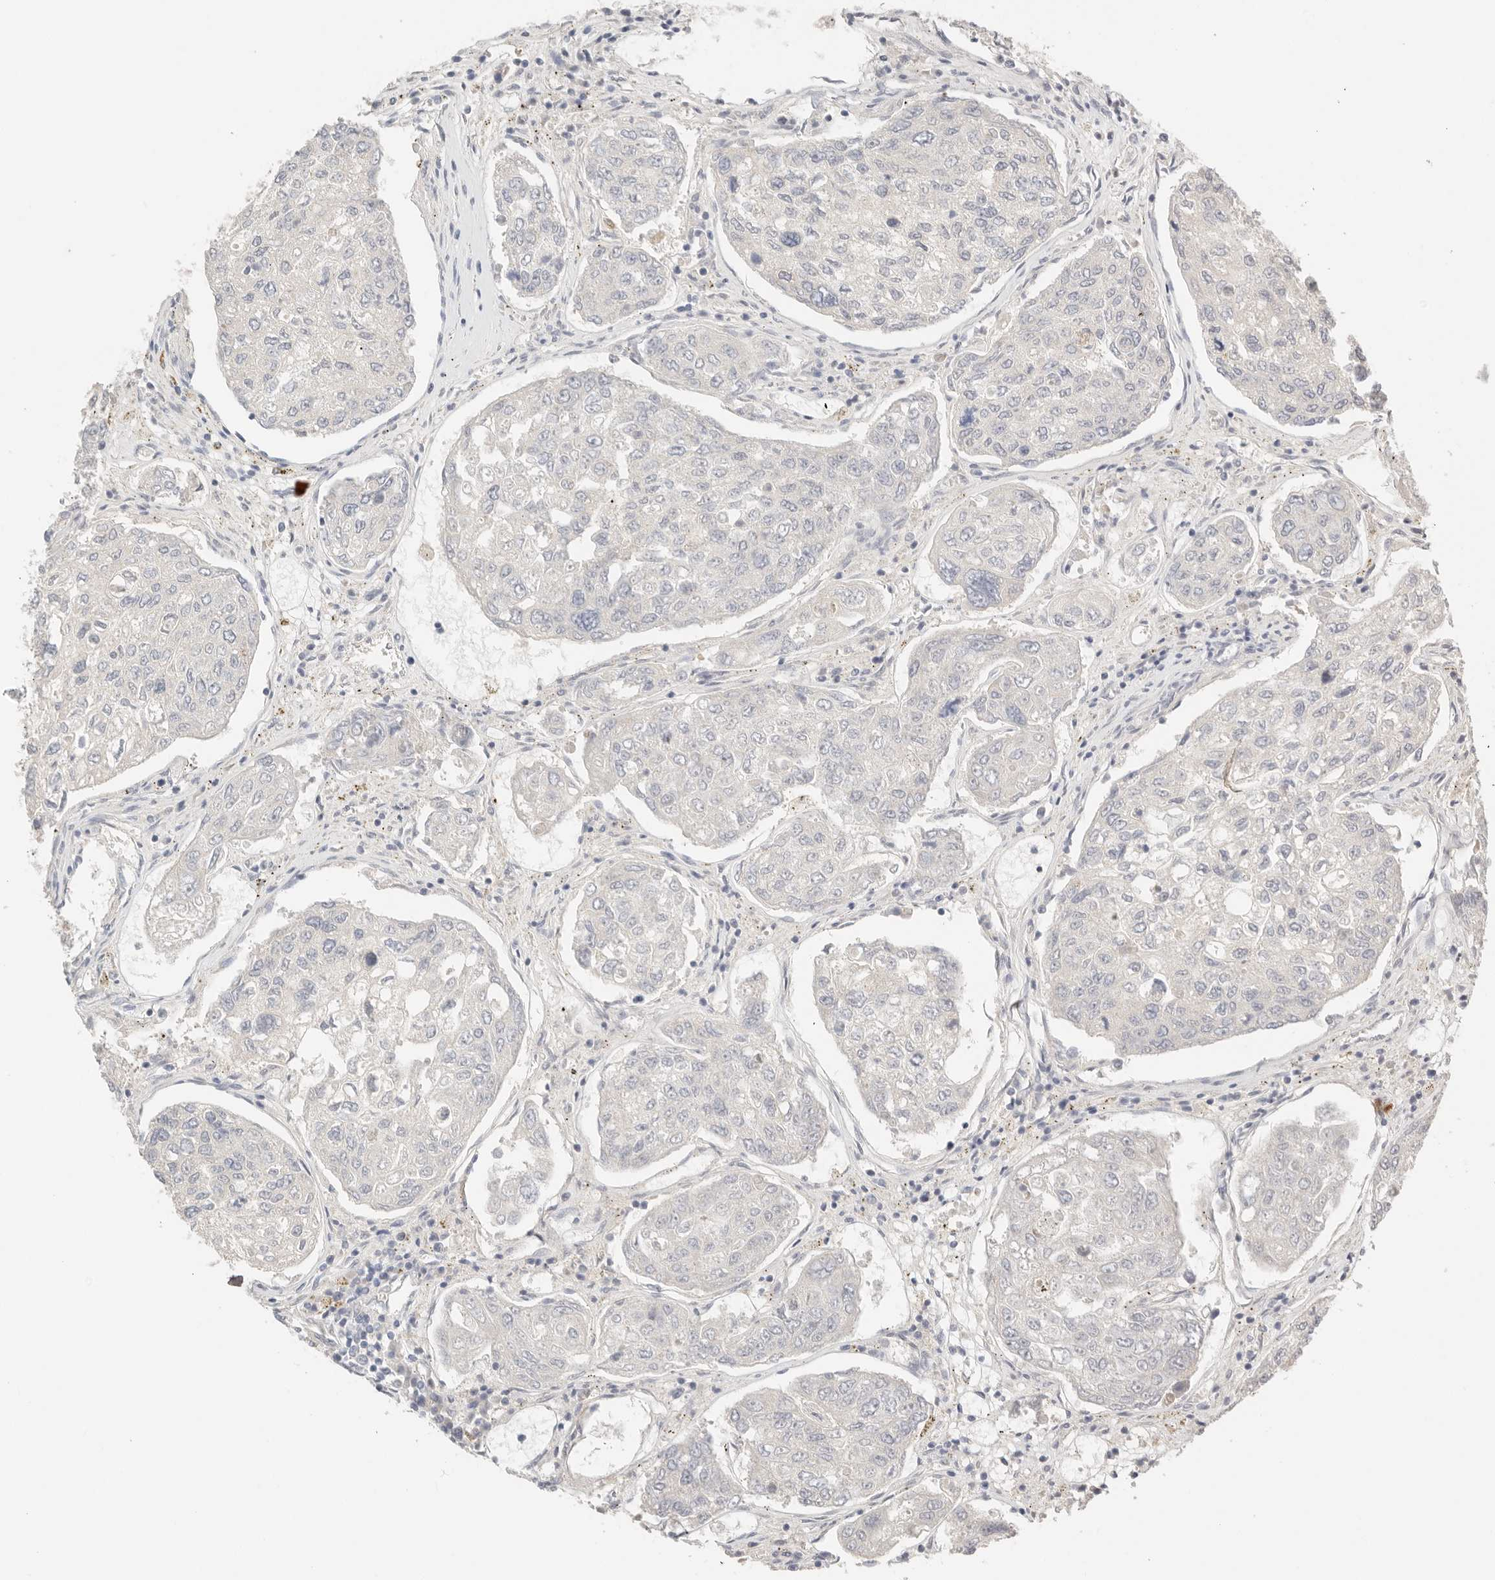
{"staining": {"intensity": "negative", "quantity": "none", "location": "none"}, "tissue": "urothelial cancer", "cell_type": "Tumor cells", "image_type": "cancer", "snomed": [{"axis": "morphology", "description": "Urothelial carcinoma, High grade"}, {"axis": "topography", "description": "Lymph node"}, {"axis": "topography", "description": "Urinary bladder"}], "caption": "DAB immunohistochemical staining of urothelial cancer demonstrates no significant positivity in tumor cells.", "gene": "CEP120", "patient": {"sex": "male", "age": 51}}